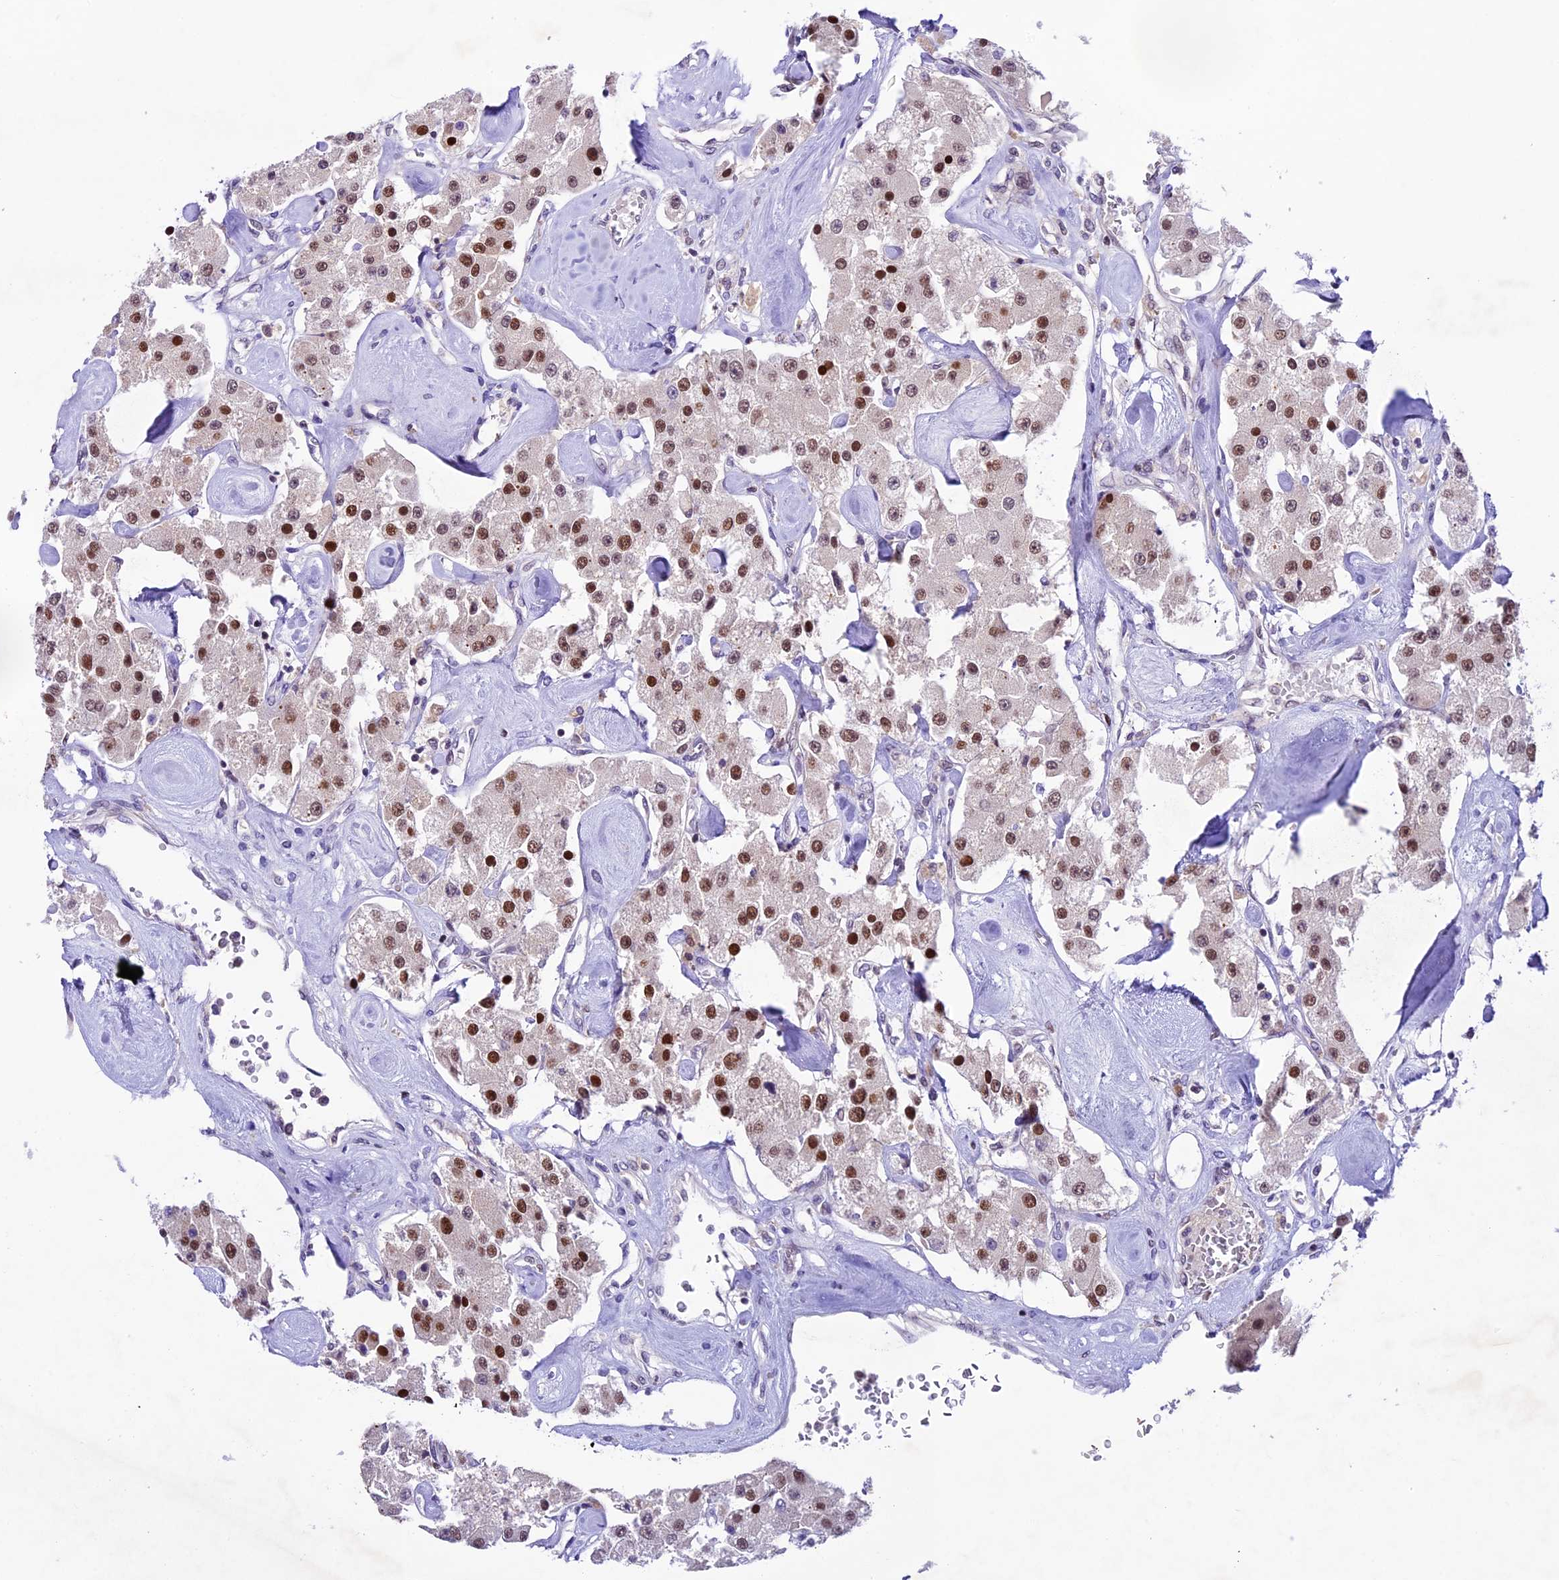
{"staining": {"intensity": "moderate", "quantity": "25%-75%", "location": "nuclear"}, "tissue": "carcinoid", "cell_type": "Tumor cells", "image_type": "cancer", "snomed": [{"axis": "morphology", "description": "Carcinoid, malignant, NOS"}, {"axis": "topography", "description": "Pancreas"}], "caption": "A medium amount of moderate nuclear positivity is identified in about 25%-75% of tumor cells in carcinoid tissue.", "gene": "SHKBP1", "patient": {"sex": "male", "age": 41}}